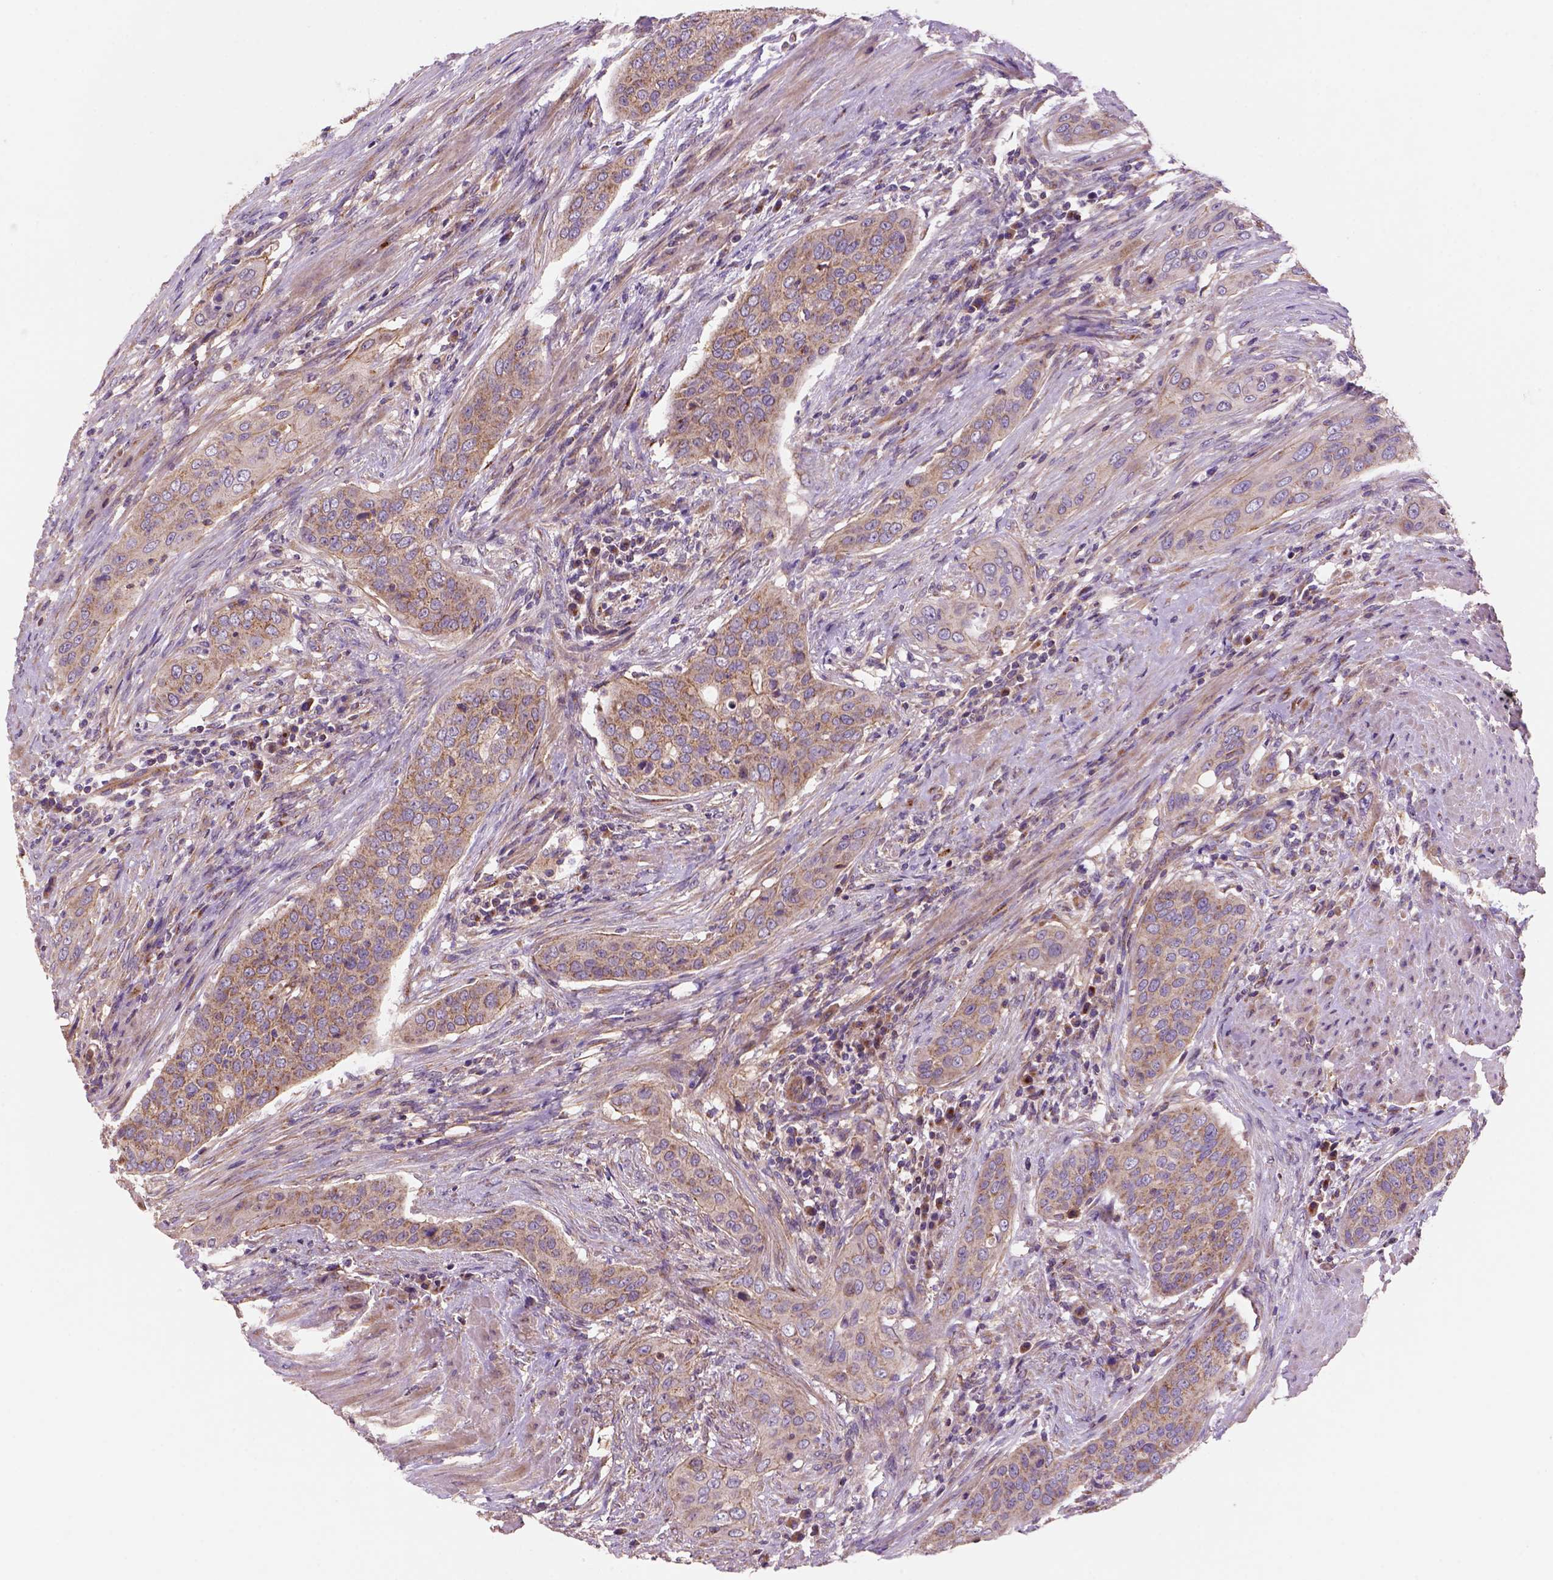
{"staining": {"intensity": "weak", "quantity": ">75%", "location": "cytoplasmic/membranous"}, "tissue": "urothelial cancer", "cell_type": "Tumor cells", "image_type": "cancer", "snomed": [{"axis": "morphology", "description": "Urothelial carcinoma, High grade"}, {"axis": "topography", "description": "Urinary bladder"}], "caption": "High-power microscopy captured an immunohistochemistry (IHC) micrograph of high-grade urothelial carcinoma, revealing weak cytoplasmic/membranous expression in approximately >75% of tumor cells.", "gene": "WARS2", "patient": {"sex": "male", "age": 82}}